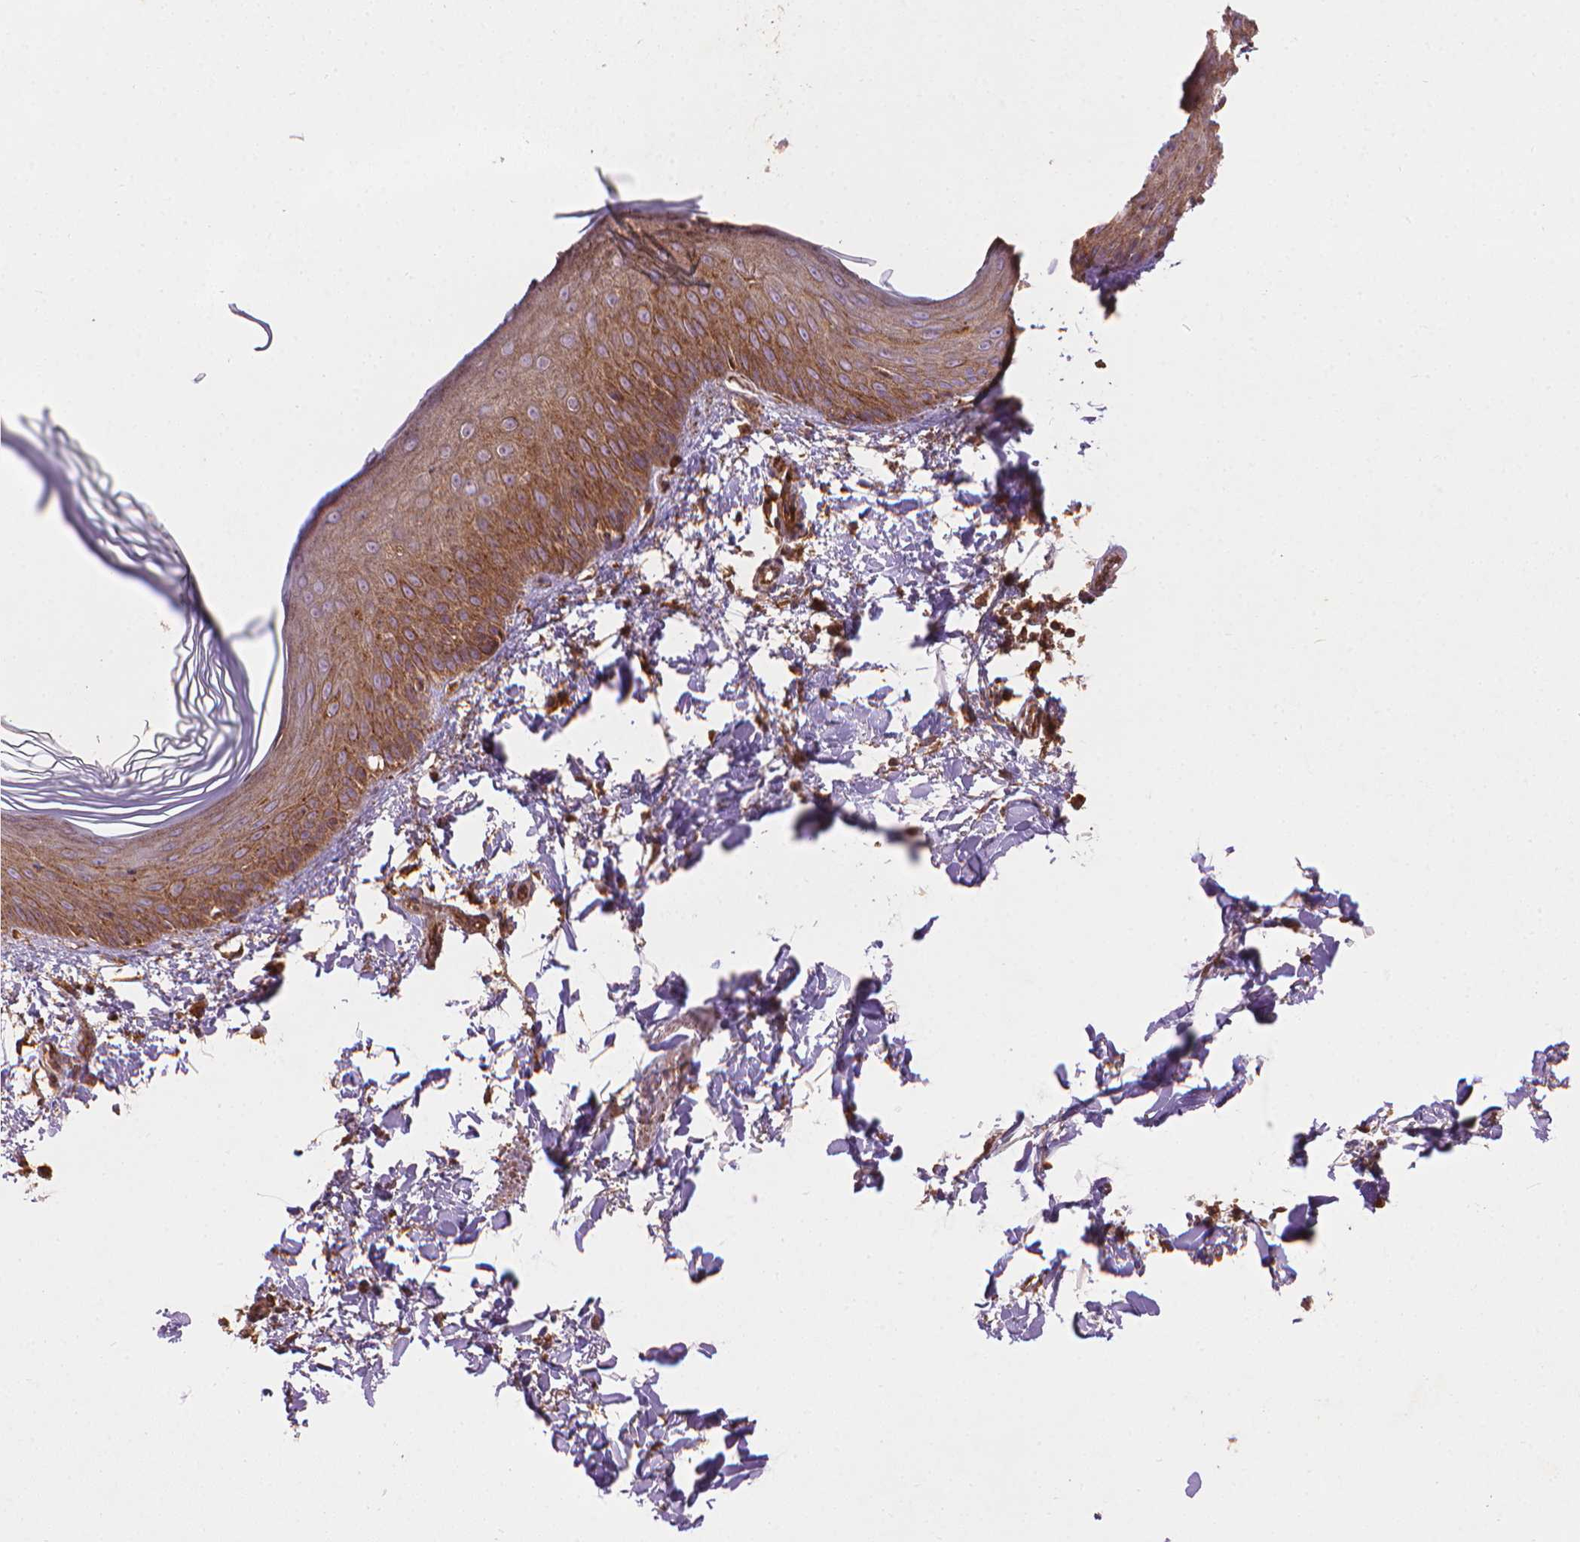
{"staining": {"intensity": "moderate", "quantity": ">75%", "location": "cytoplasmic/membranous"}, "tissue": "skin", "cell_type": "Fibroblasts", "image_type": "normal", "snomed": [{"axis": "morphology", "description": "Normal tissue, NOS"}, {"axis": "topography", "description": "Skin"}], "caption": "IHC image of normal human skin stained for a protein (brown), which exhibits medium levels of moderate cytoplasmic/membranous staining in approximately >75% of fibroblasts.", "gene": "VARS2", "patient": {"sex": "female", "age": 62}}